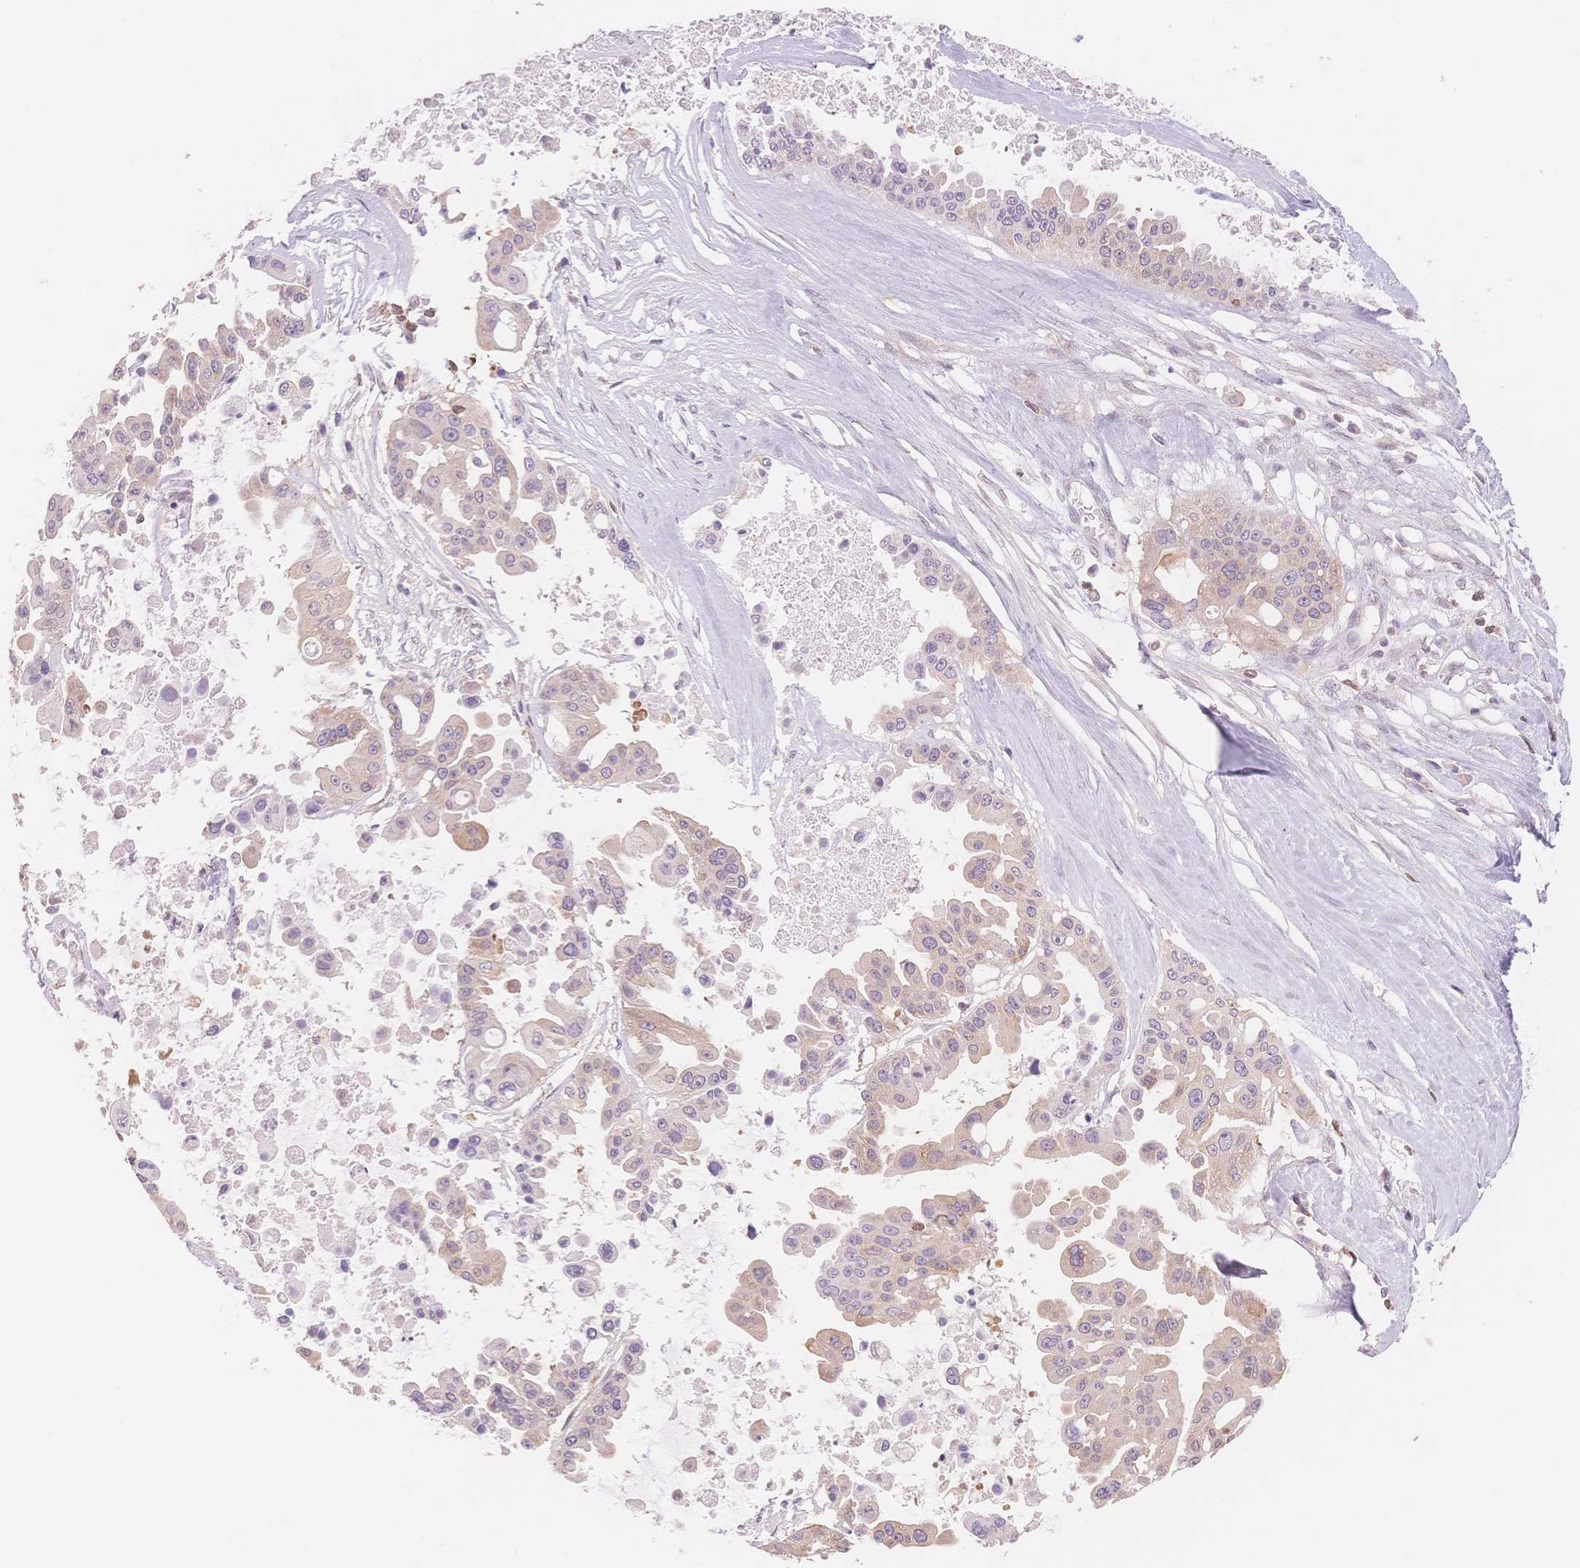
{"staining": {"intensity": "weak", "quantity": "<25%", "location": "cytoplasmic/membranous"}, "tissue": "ovarian cancer", "cell_type": "Tumor cells", "image_type": "cancer", "snomed": [{"axis": "morphology", "description": "Cystadenocarcinoma, serous, NOS"}, {"axis": "topography", "description": "Ovary"}], "caption": "DAB (3,3'-diaminobenzidine) immunohistochemical staining of ovarian serous cystadenocarcinoma reveals no significant staining in tumor cells.", "gene": "STK39", "patient": {"sex": "female", "age": 56}}